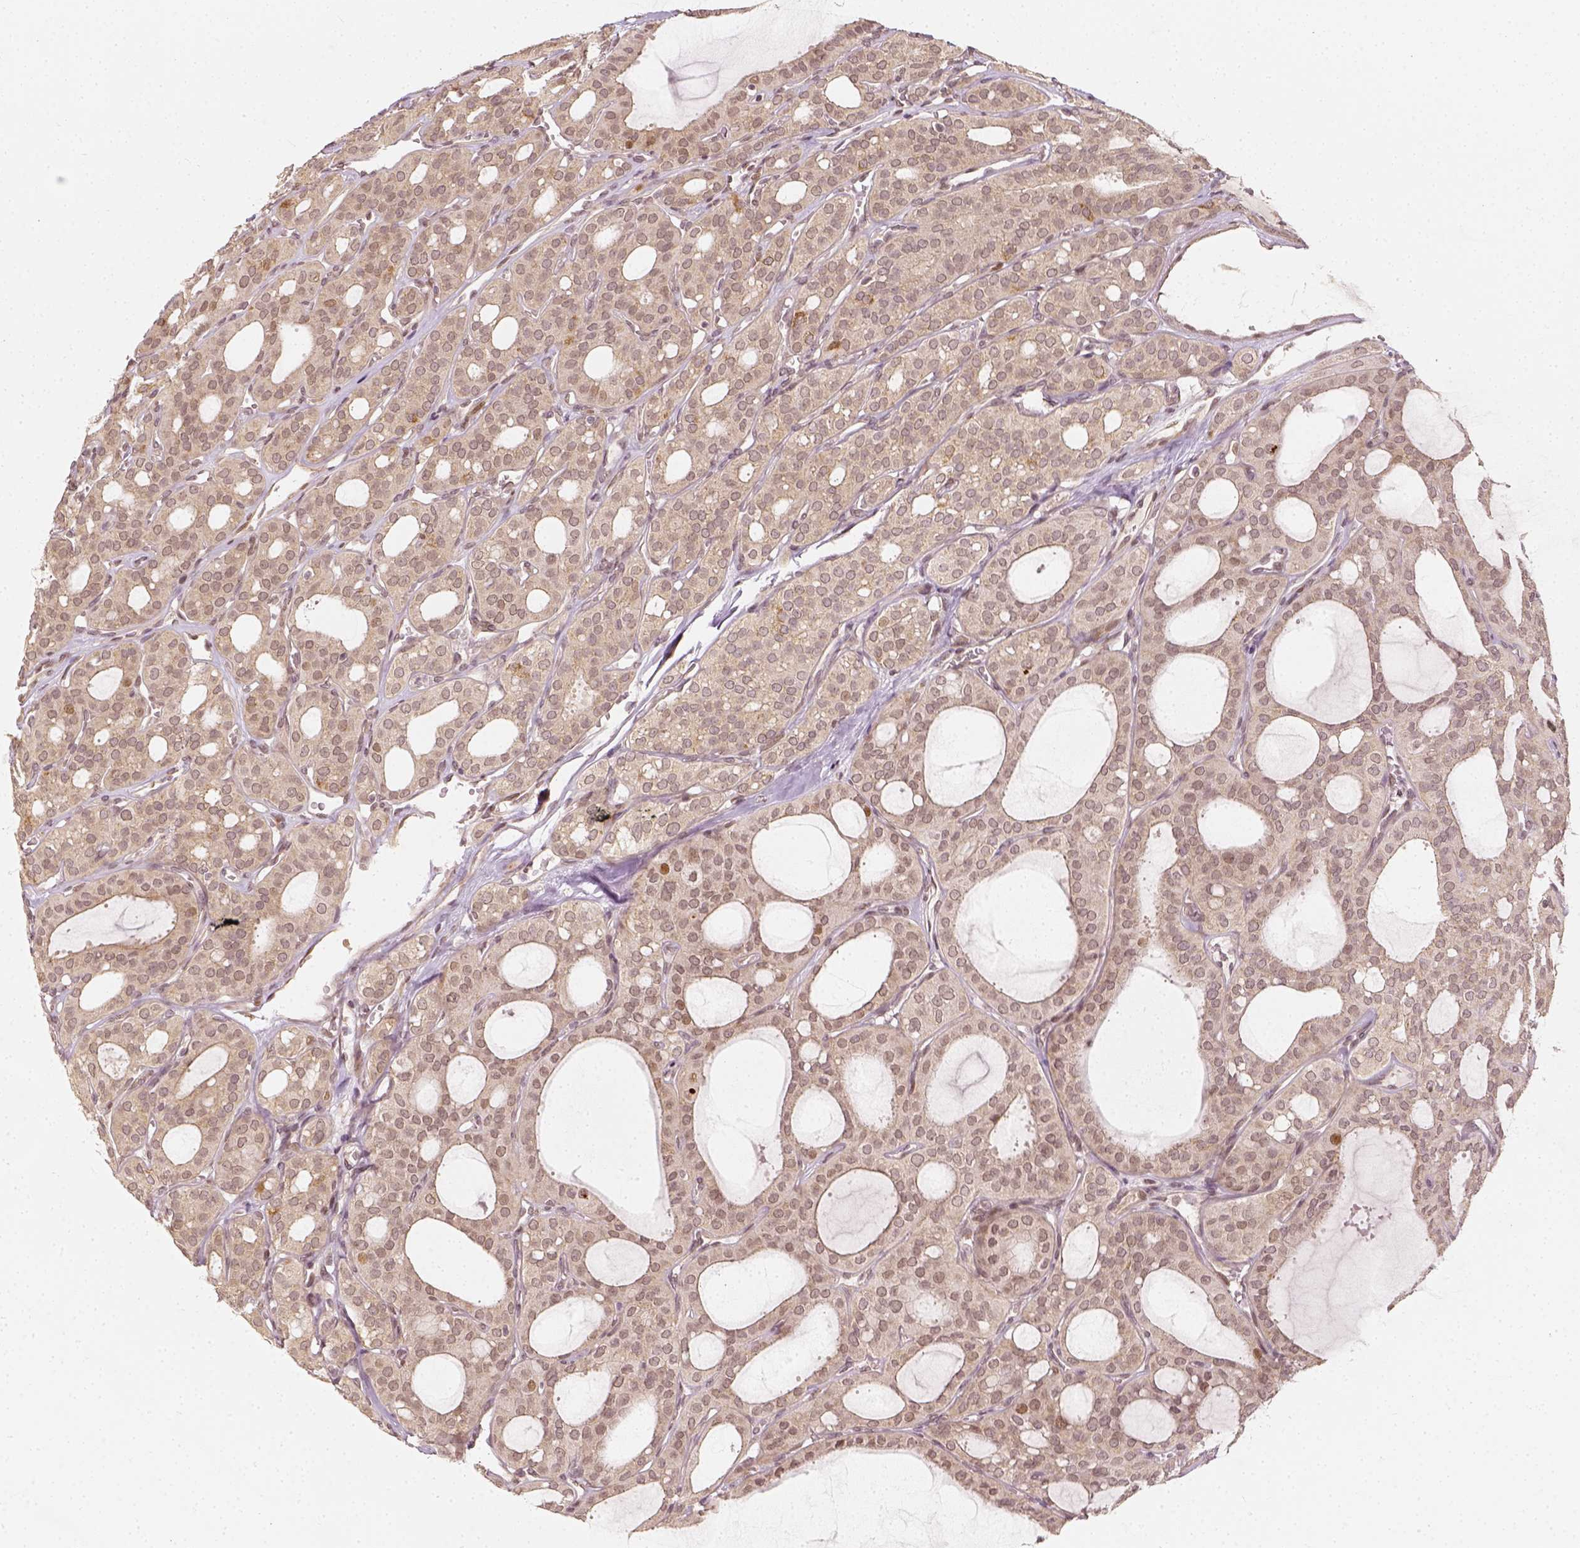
{"staining": {"intensity": "negative", "quantity": "none", "location": "none"}, "tissue": "thyroid cancer", "cell_type": "Tumor cells", "image_type": "cancer", "snomed": [{"axis": "morphology", "description": "Follicular adenoma carcinoma, NOS"}, {"axis": "topography", "description": "Thyroid gland"}], "caption": "The photomicrograph reveals no significant staining in tumor cells of thyroid cancer (follicular adenoma carcinoma). (Brightfield microscopy of DAB immunohistochemistry (IHC) at high magnification).", "gene": "ZMAT3", "patient": {"sex": "male", "age": 75}}